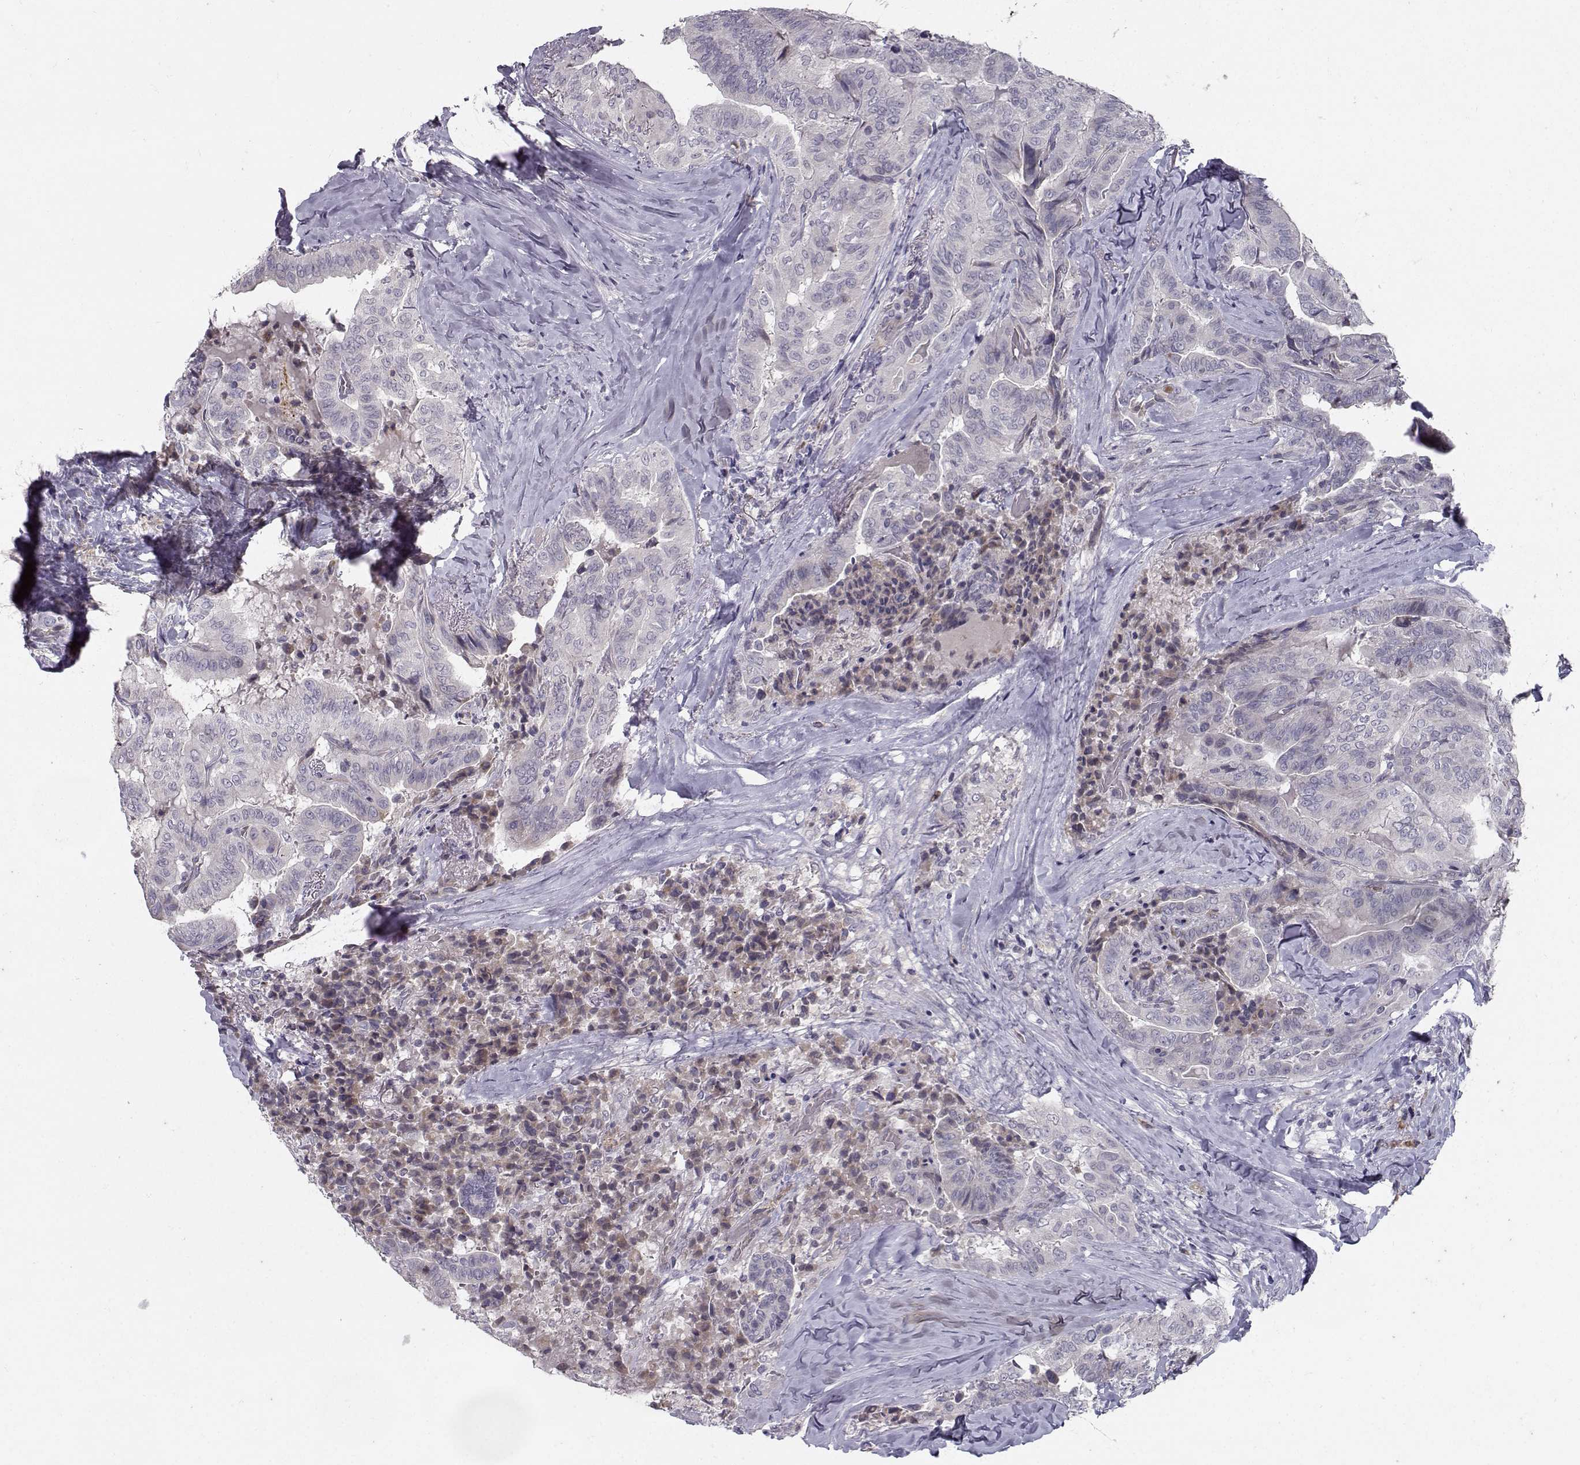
{"staining": {"intensity": "negative", "quantity": "none", "location": "none"}, "tissue": "thyroid cancer", "cell_type": "Tumor cells", "image_type": "cancer", "snomed": [{"axis": "morphology", "description": "Papillary adenocarcinoma, NOS"}, {"axis": "topography", "description": "Thyroid gland"}], "caption": "An immunohistochemistry (IHC) image of thyroid papillary adenocarcinoma is shown. There is no staining in tumor cells of thyroid papillary adenocarcinoma.", "gene": "OPRD1", "patient": {"sex": "female", "age": 68}}